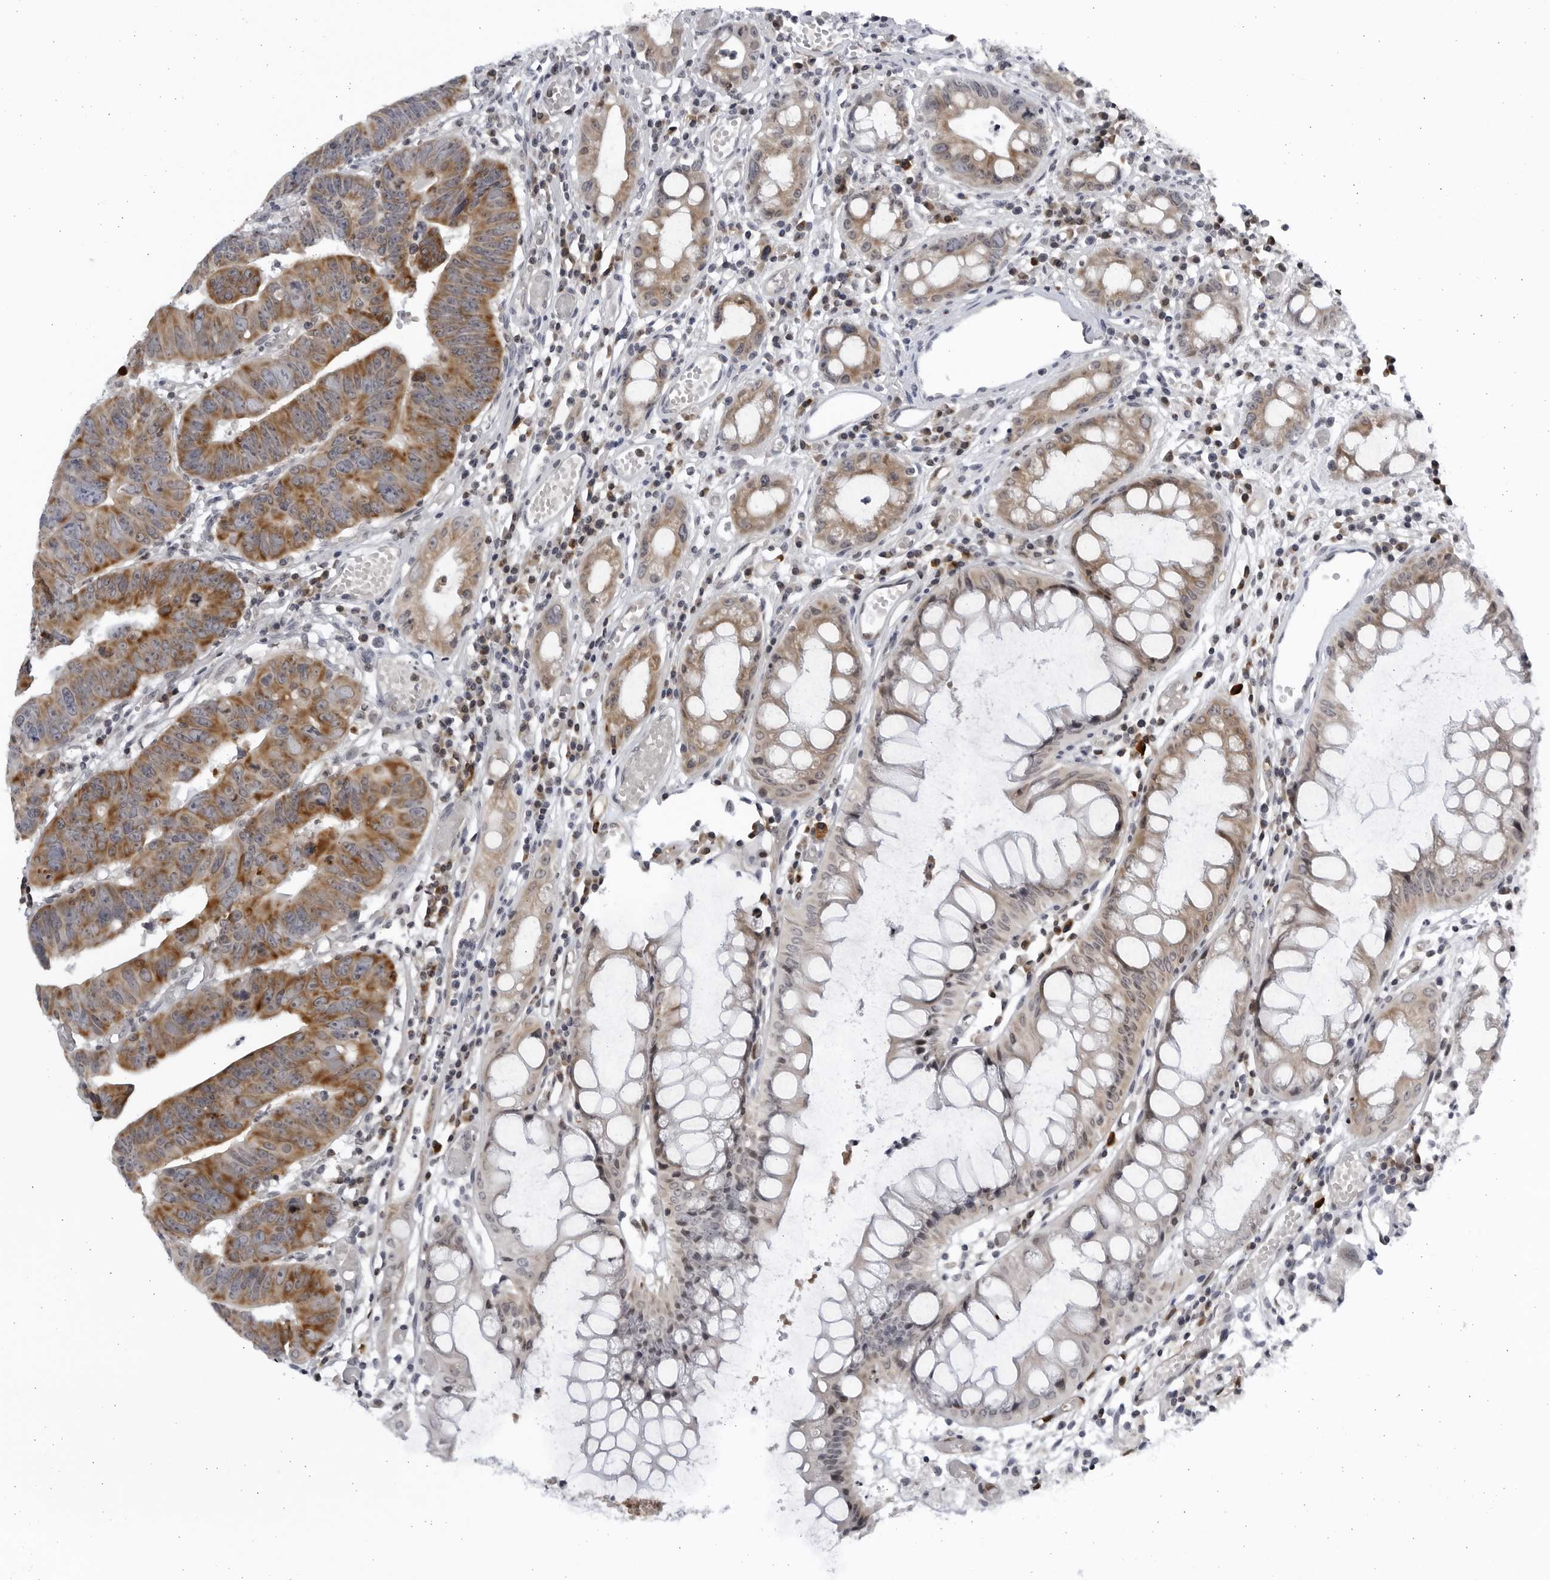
{"staining": {"intensity": "moderate", "quantity": ">75%", "location": "cytoplasmic/membranous"}, "tissue": "colorectal cancer", "cell_type": "Tumor cells", "image_type": "cancer", "snomed": [{"axis": "morphology", "description": "Adenocarcinoma, NOS"}, {"axis": "topography", "description": "Rectum"}], "caption": "A high-resolution micrograph shows IHC staining of colorectal cancer (adenocarcinoma), which displays moderate cytoplasmic/membranous positivity in approximately >75% of tumor cells. (DAB (3,3'-diaminobenzidine) IHC, brown staining for protein, blue staining for nuclei).", "gene": "SLC25A22", "patient": {"sex": "female", "age": 65}}